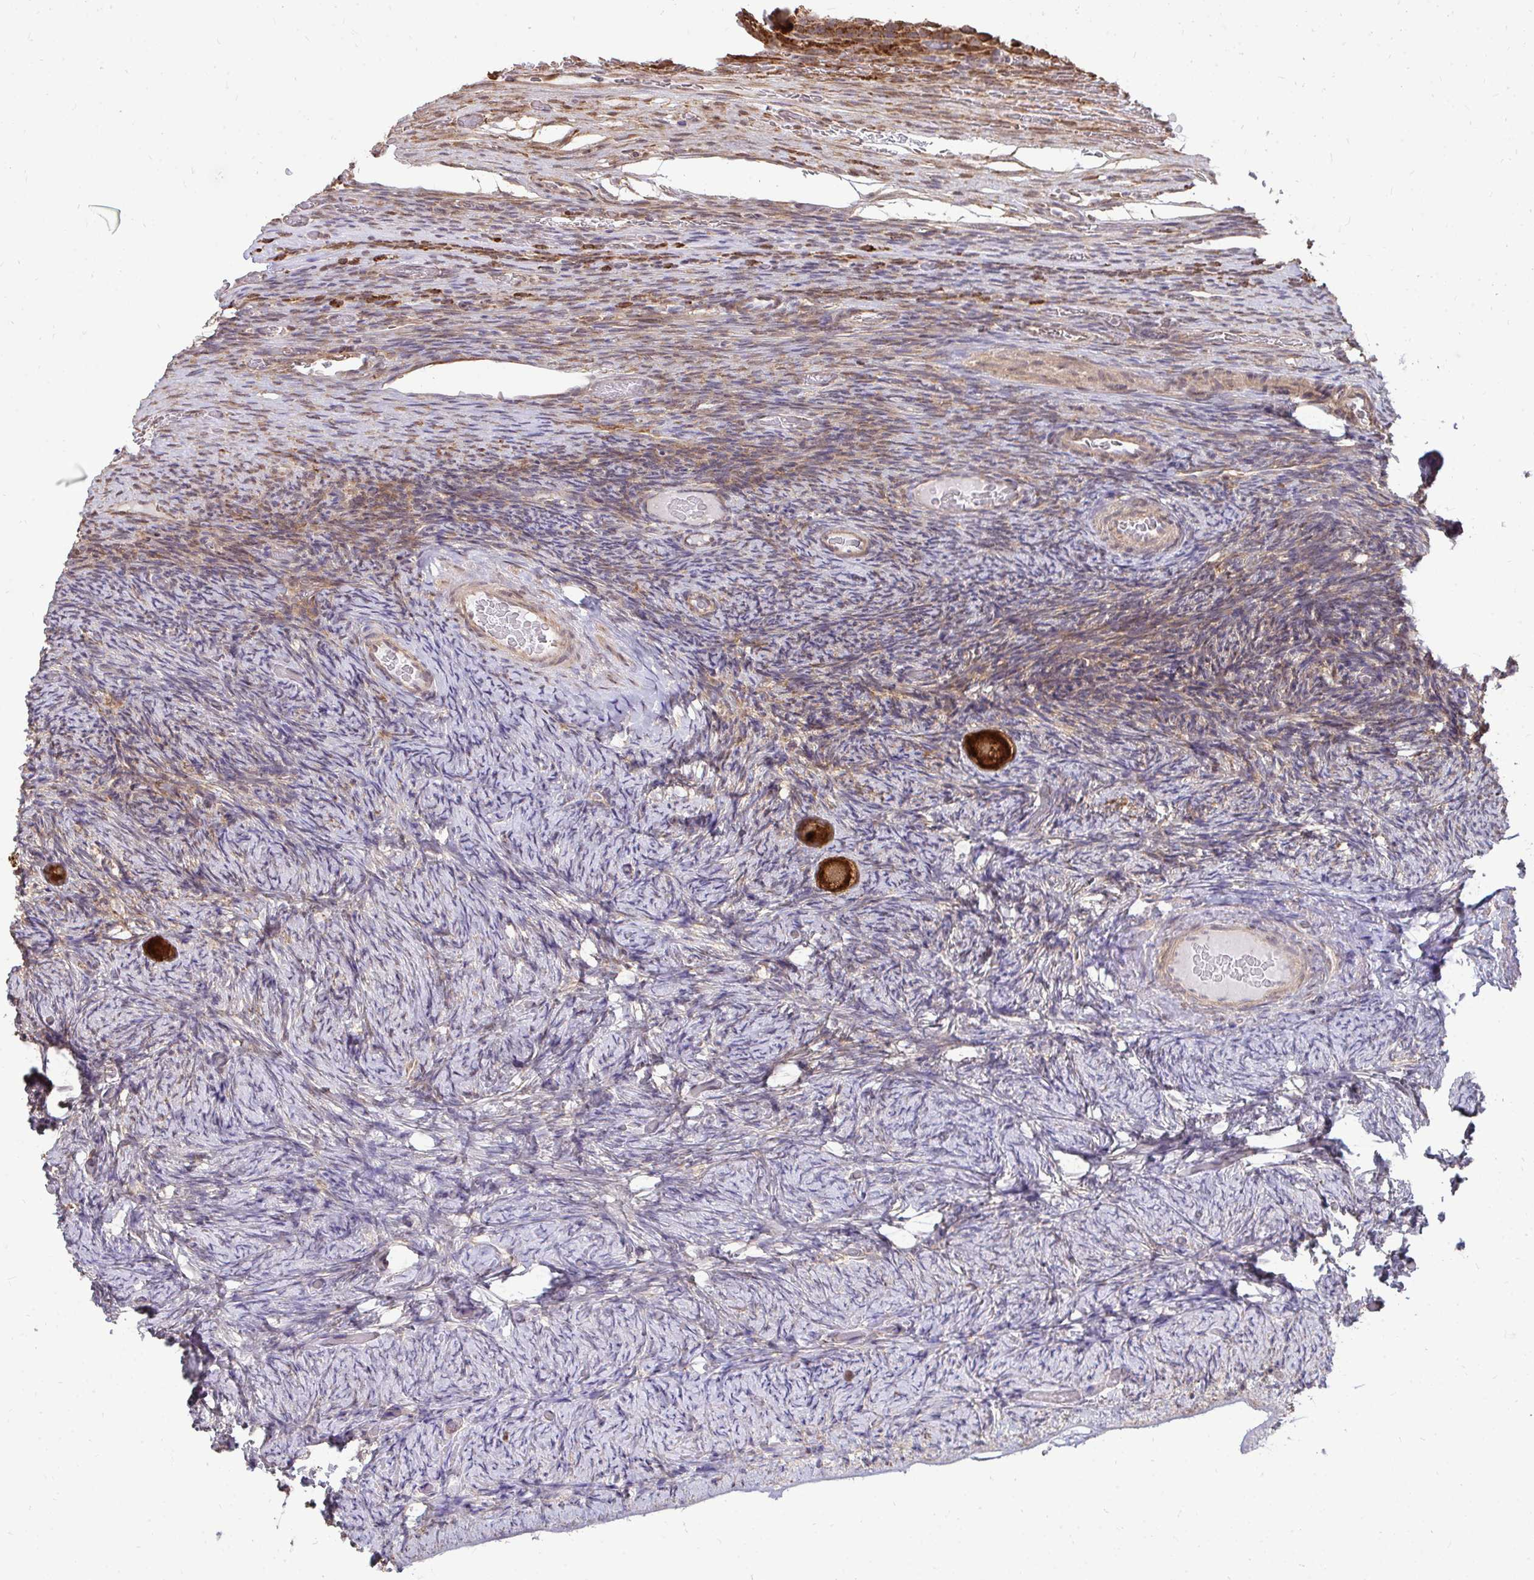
{"staining": {"intensity": "strong", "quantity": ">75%", "location": "cytoplasmic/membranous"}, "tissue": "ovary", "cell_type": "Follicle cells", "image_type": "normal", "snomed": [{"axis": "morphology", "description": "Normal tissue, NOS"}, {"axis": "topography", "description": "Ovary"}], "caption": "Immunohistochemistry photomicrograph of benign ovary: ovary stained using immunohistochemistry exhibits high levels of strong protein expression localized specifically in the cytoplasmic/membranous of follicle cells, appearing as a cytoplasmic/membranous brown color.", "gene": "DNAJA2", "patient": {"sex": "female", "age": 34}}